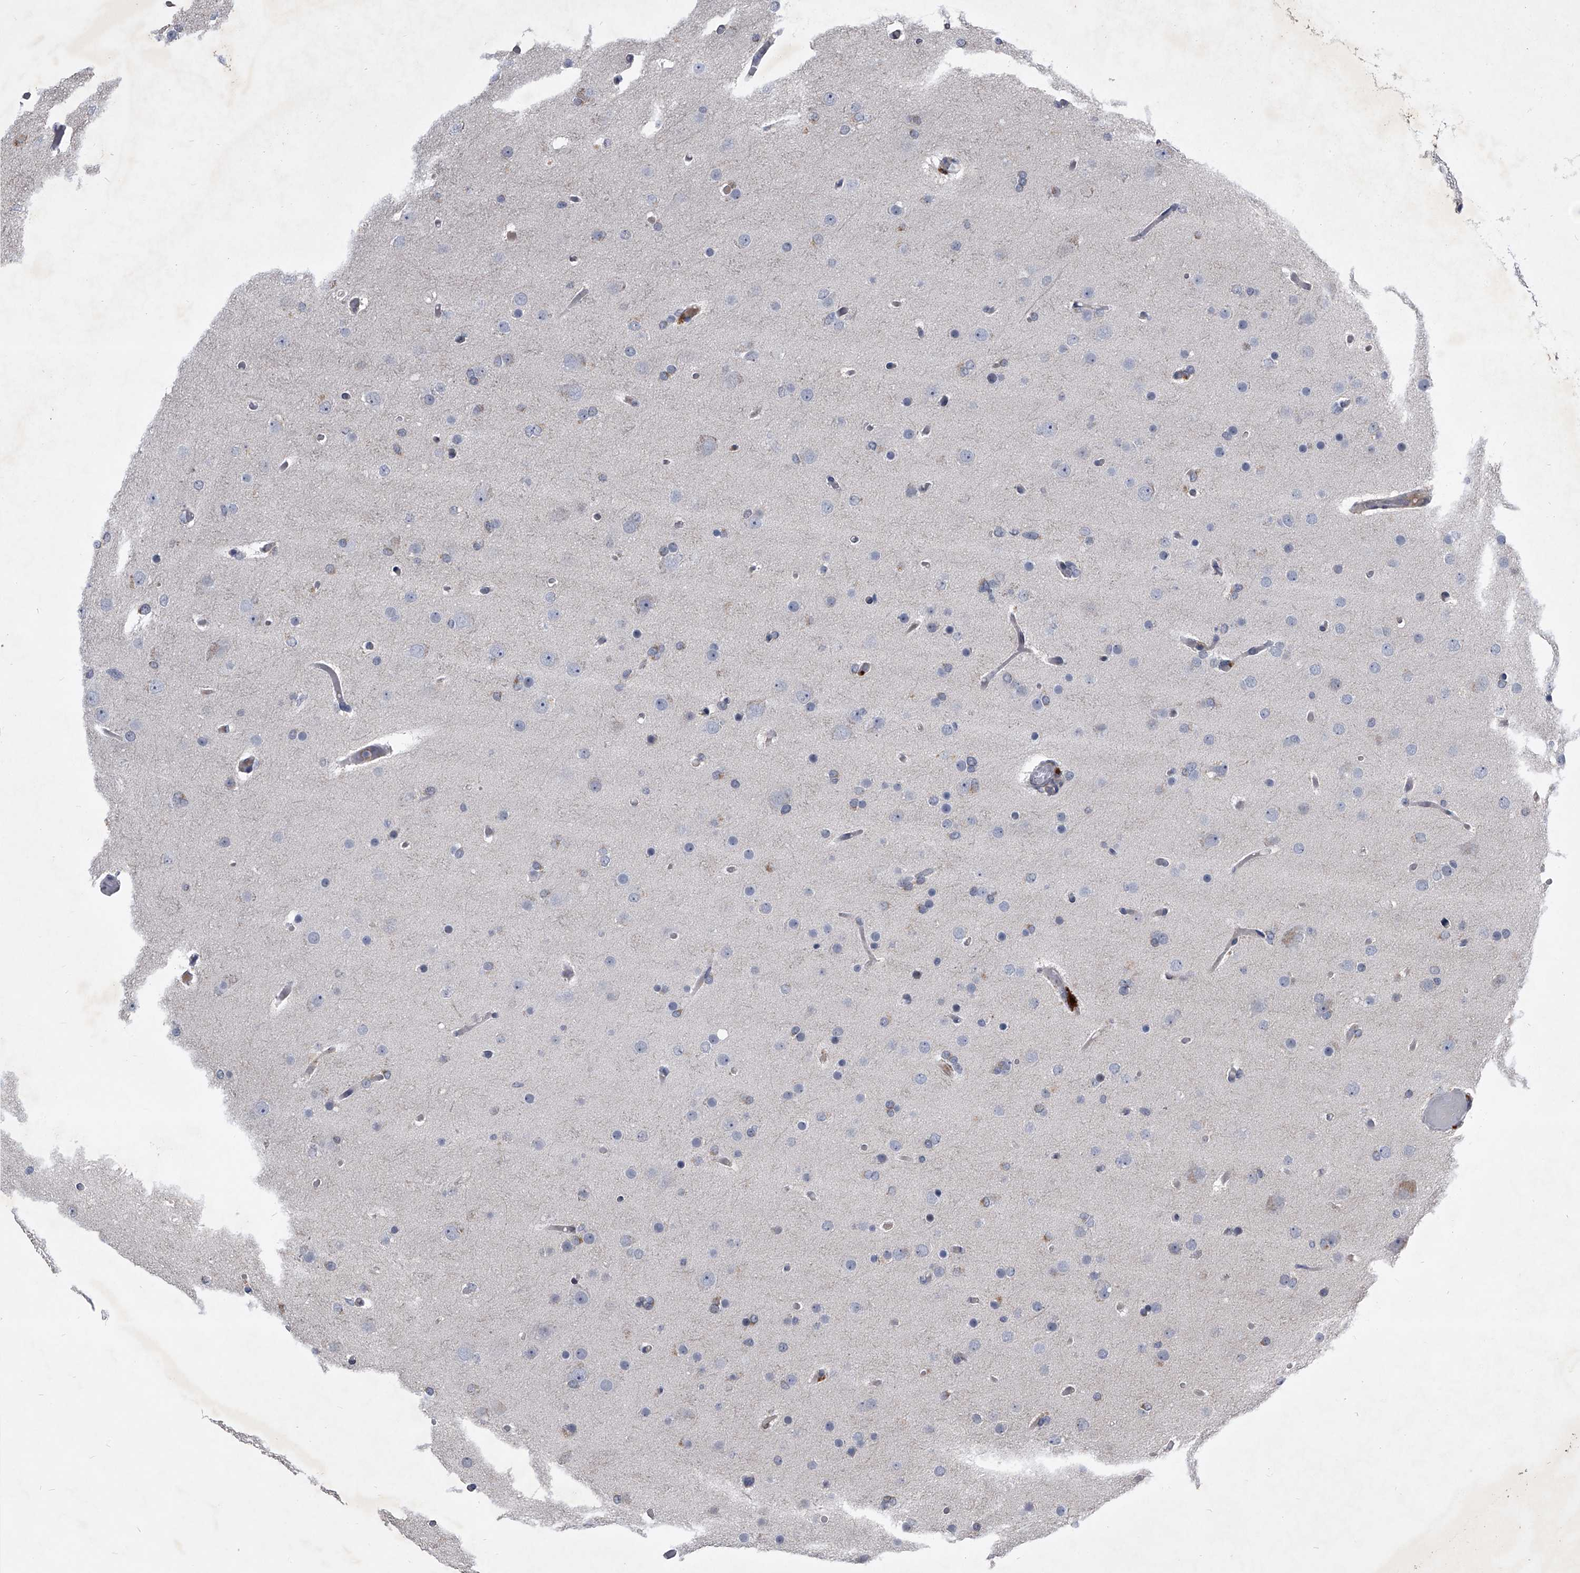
{"staining": {"intensity": "negative", "quantity": "none", "location": "none"}, "tissue": "glioma", "cell_type": "Tumor cells", "image_type": "cancer", "snomed": [{"axis": "morphology", "description": "Glioma, malignant, High grade"}, {"axis": "topography", "description": "Cerebral cortex"}], "caption": "This is an immunohistochemistry (IHC) photomicrograph of glioma. There is no expression in tumor cells.", "gene": "ZNF76", "patient": {"sex": "female", "age": 36}}